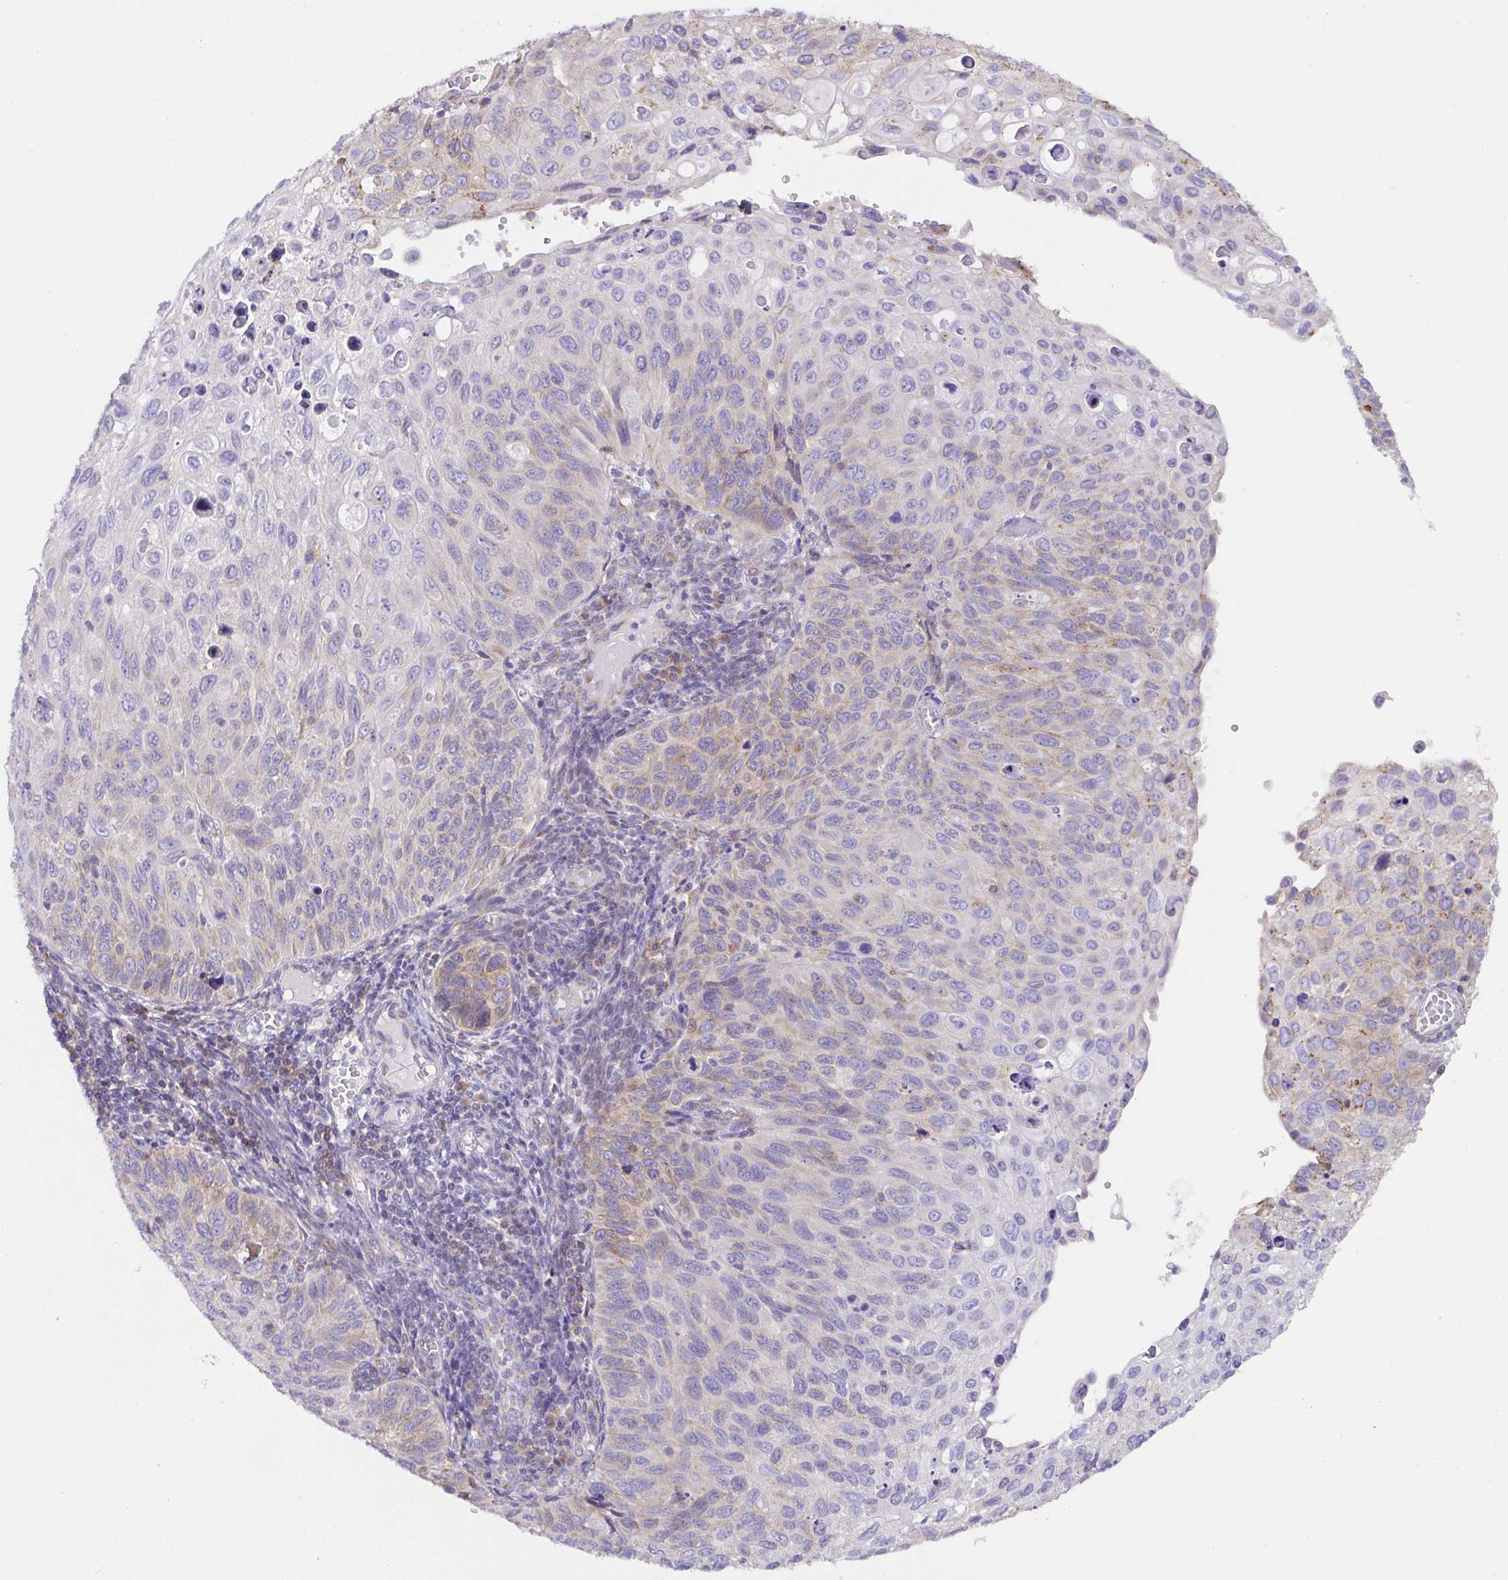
{"staining": {"intensity": "moderate", "quantity": "25%-75%", "location": "cytoplasmic/membranous"}, "tissue": "cervical cancer", "cell_type": "Tumor cells", "image_type": "cancer", "snomed": [{"axis": "morphology", "description": "Squamous cell carcinoma, NOS"}, {"axis": "topography", "description": "Cervix"}], "caption": "High-magnification brightfield microscopy of cervical cancer (squamous cell carcinoma) stained with DAB (3,3'-diaminobenzidine) (brown) and counterstained with hematoxylin (blue). tumor cells exhibit moderate cytoplasmic/membranous expression is identified in about25%-75% of cells.", "gene": "MIA3", "patient": {"sex": "female", "age": 70}}